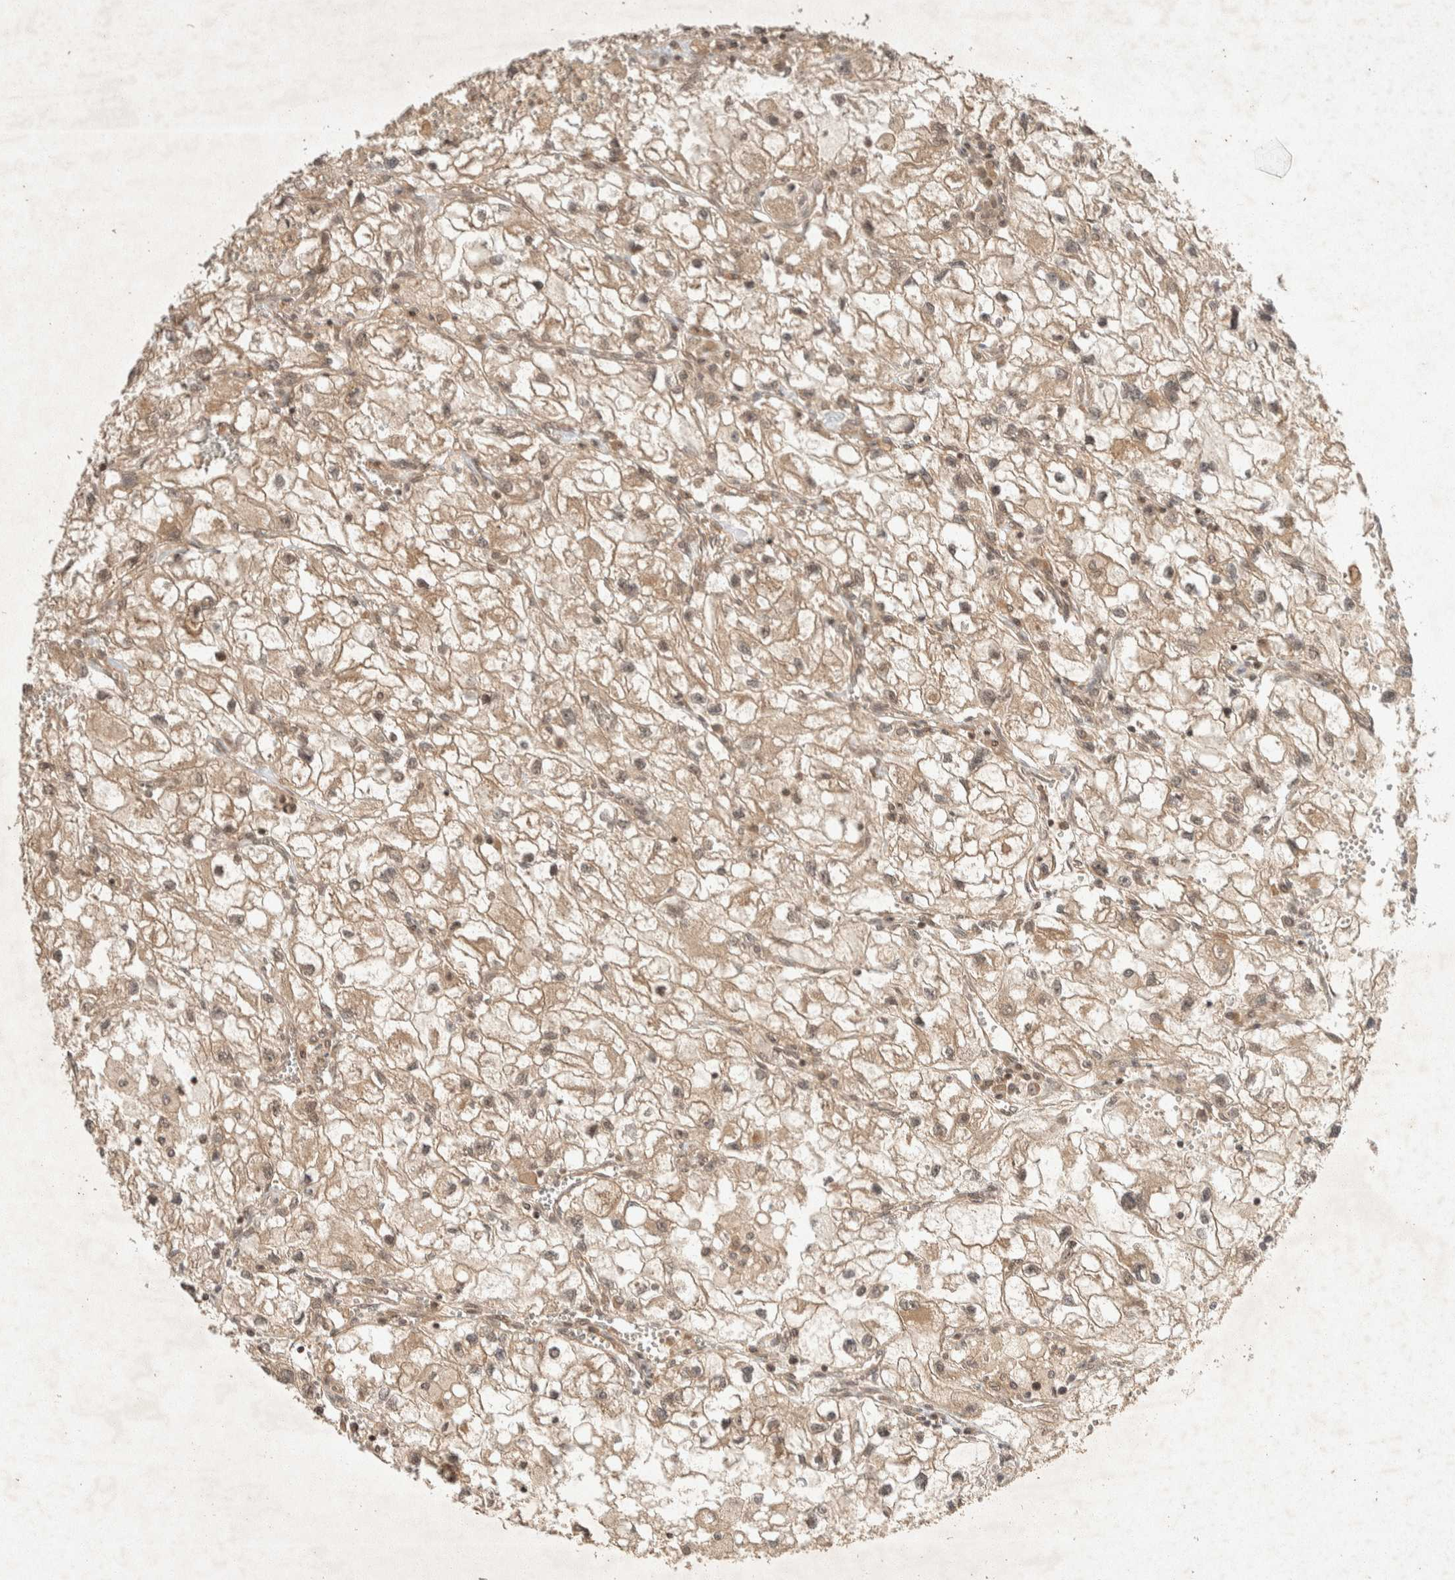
{"staining": {"intensity": "weak", "quantity": ">75%", "location": "cytoplasmic/membranous,nuclear"}, "tissue": "renal cancer", "cell_type": "Tumor cells", "image_type": "cancer", "snomed": [{"axis": "morphology", "description": "Adenocarcinoma, NOS"}, {"axis": "topography", "description": "Kidney"}], "caption": "The histopathology image reveals a brown stain indicating the presence of a protein in the cytoplasmic/membranous and nuclear of tumor cells in renal cancer (adenocarcinoma).", "gene": "THRA", "patient": {"sex": "female", "age": 70}}